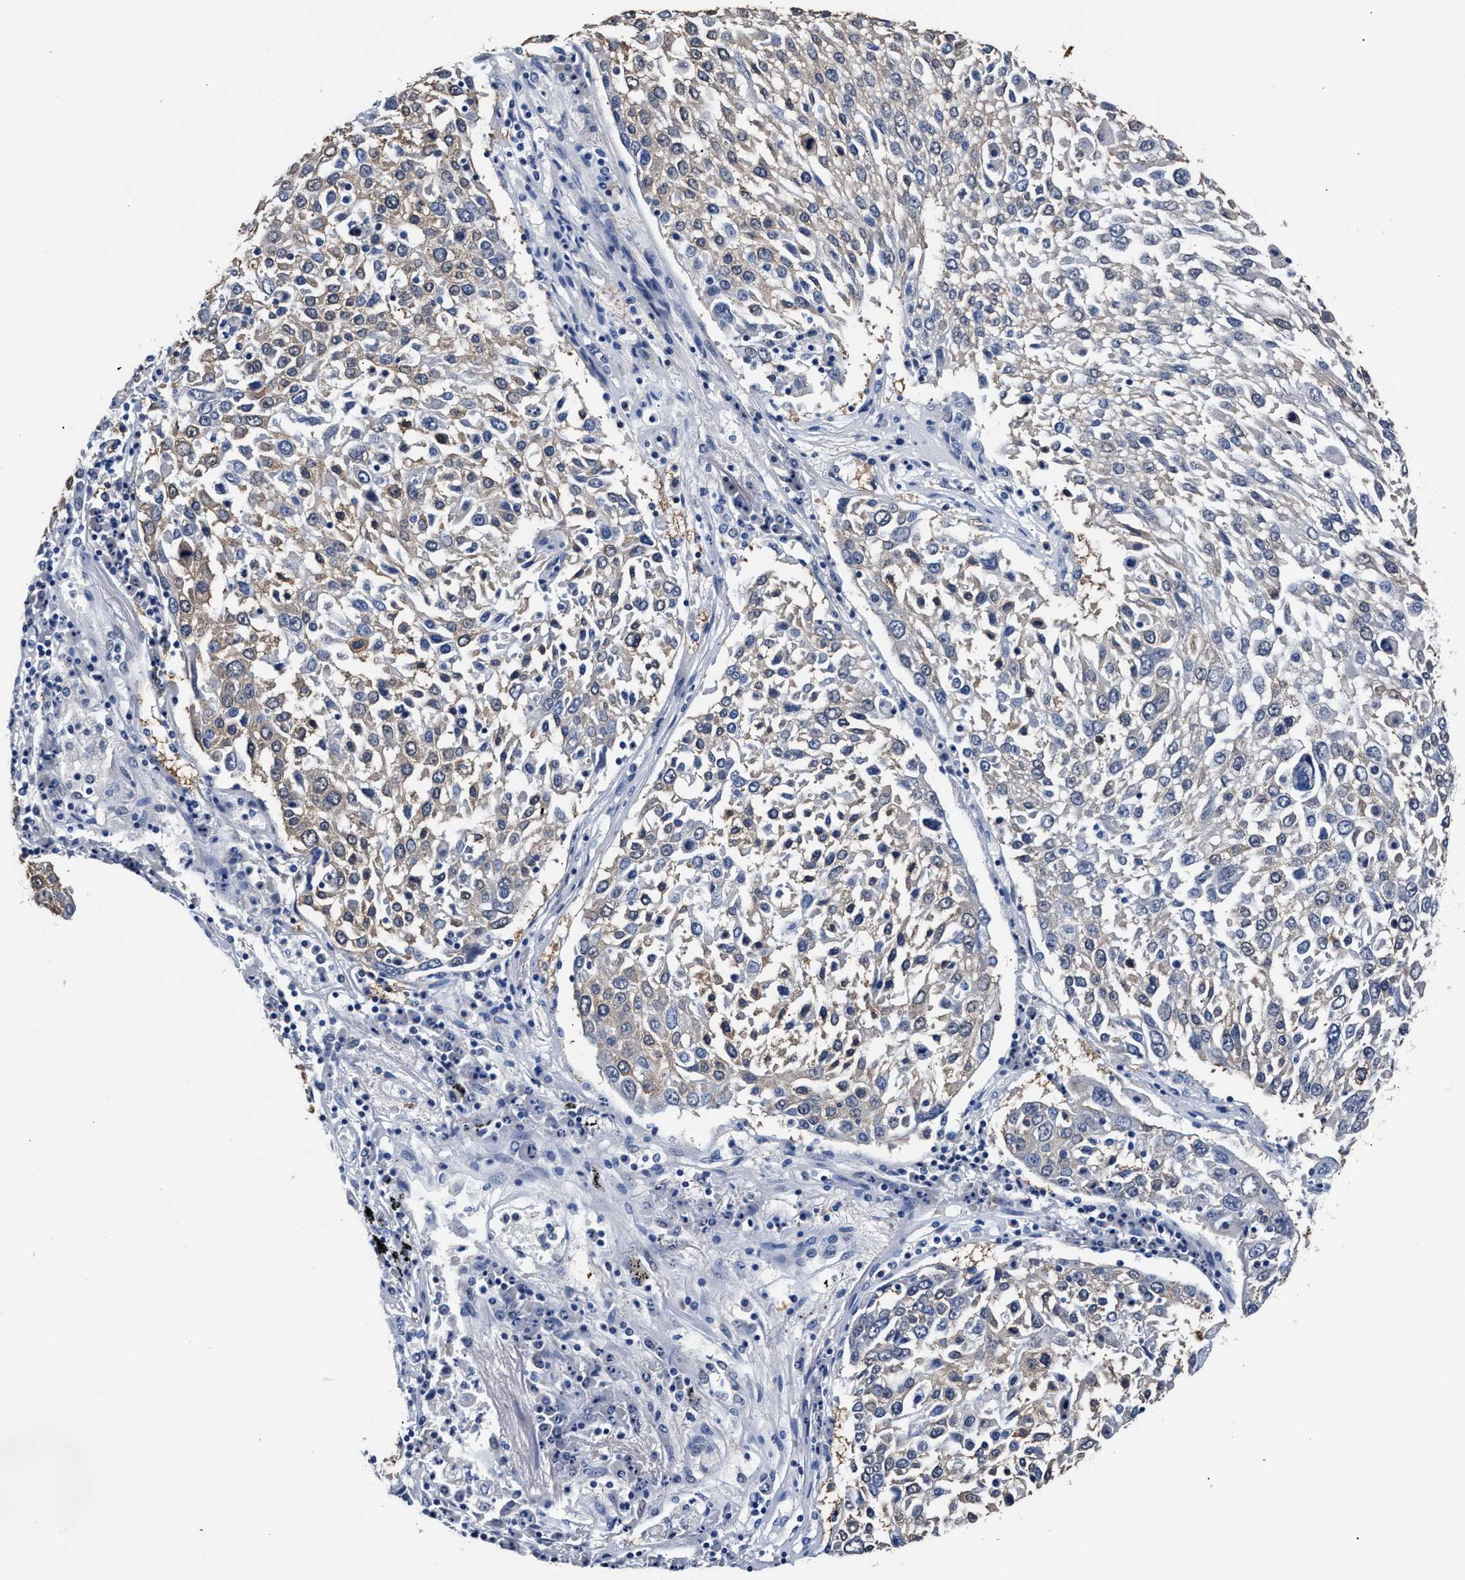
{"staining": {"intensity": "weak", "quantity": "<25%", "location": "cytoplasmic/membranous"}, "tissue": "lung cancer", "cell_type": "Tumor cells", "image_type": "cancer", "snomed": [{"axis": "morphology", "description": "Squamous cell carcinoma, NOS"}, {"axis": "topography", "description": "Lung"}], "caption": "Protein analysis of squamous cell carcinoma (lung) displays no significant positivity in tumor cells.", "gene": "GSTM1", "patient": {"sex": "male", "age": 65}}